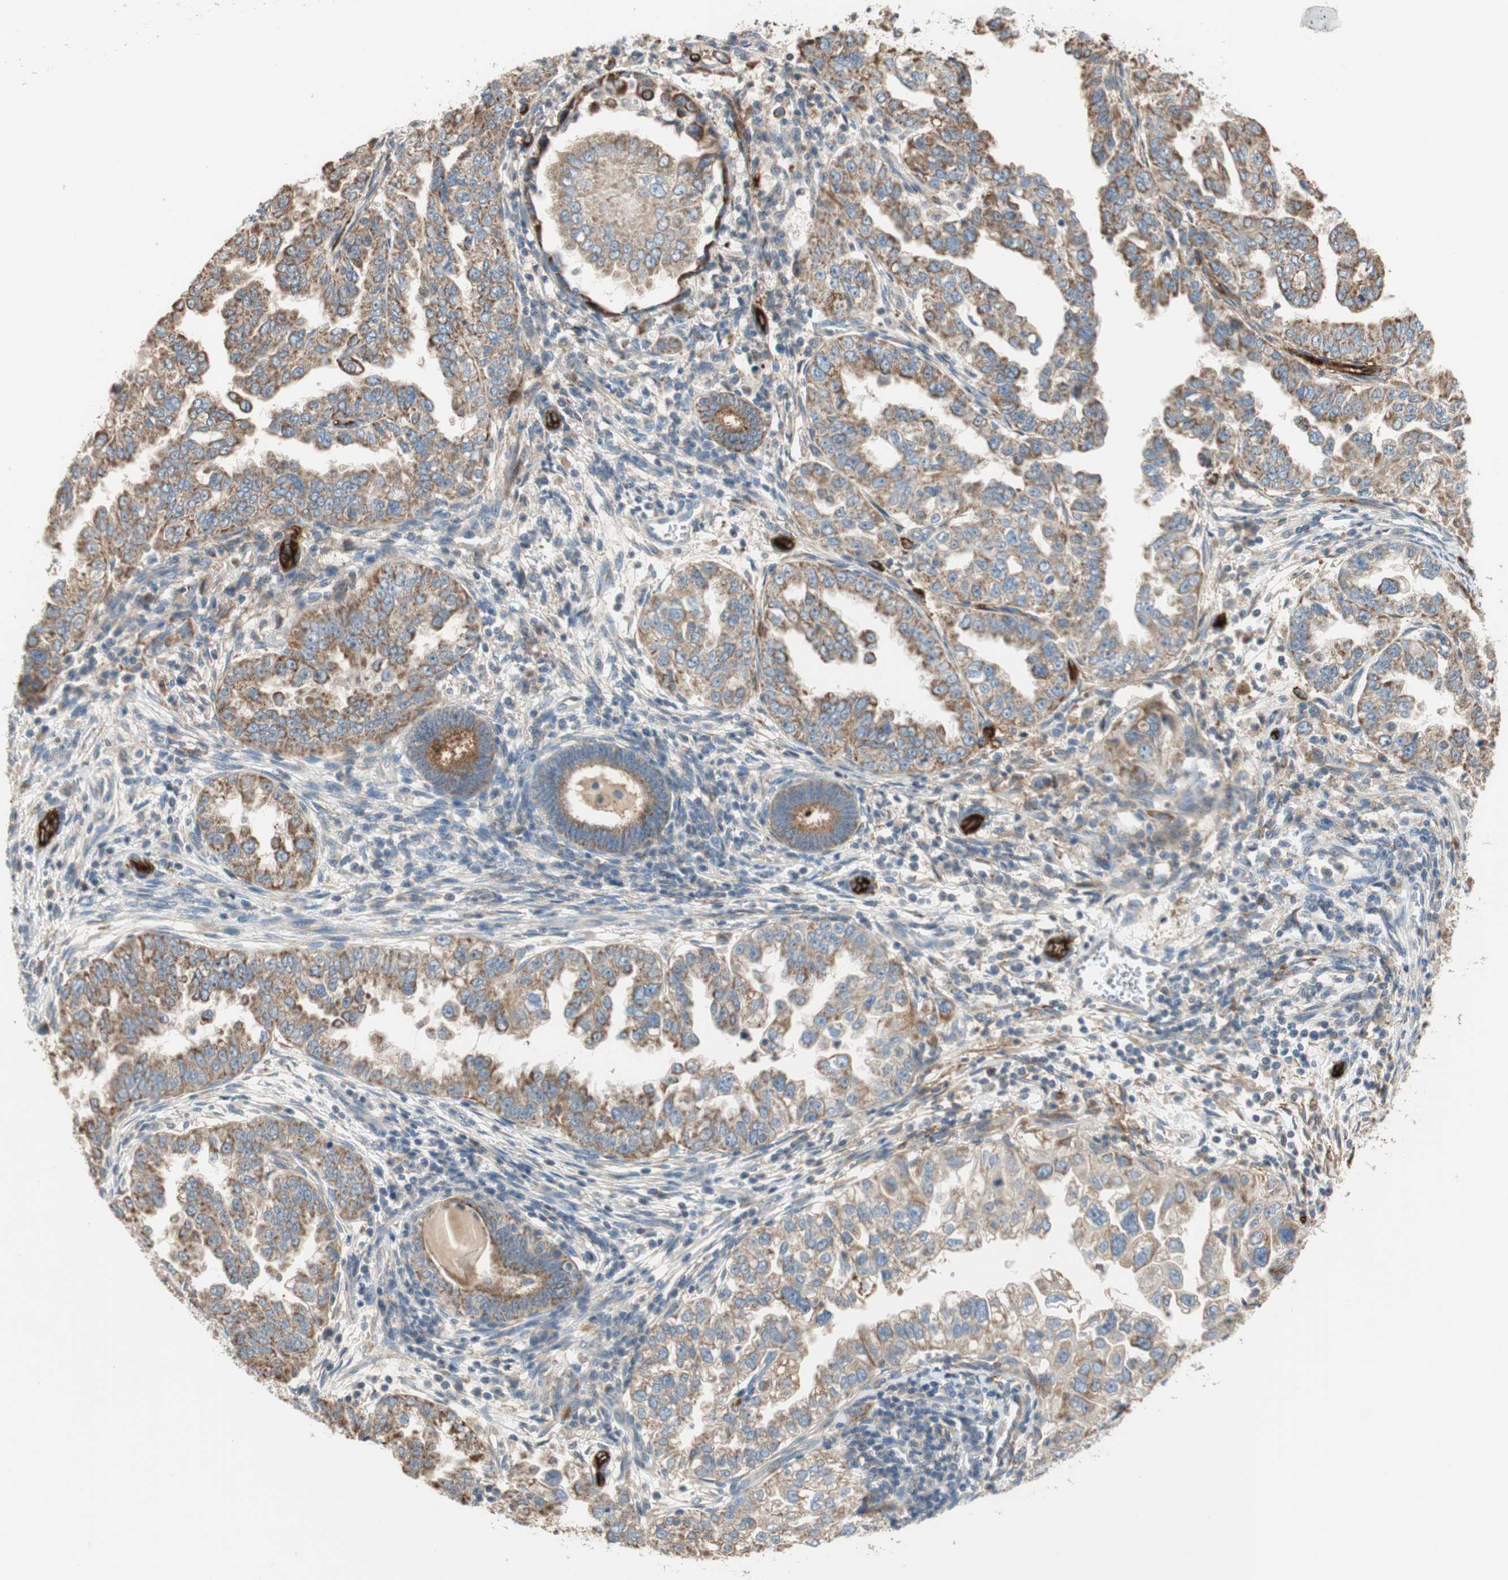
{"staining": {"intensity": "weak", "quantity": "25%-75%", "location": "cytoplasmic/membranous"}, "tissue": "endometrial cancer", "cell_type": "Tumor cells", "image_type": "cancer", "snomed": [{"axis": "morphology", "description": "Adenocarcinoma, NOS"}, {"axis": "topography", "description": "Endometrium"}], "caption": "Protein expression analysis of human endometrial adenocarcinoma reveals weak cytoplasmic/membranous staining in approximately 25%-75% of tumor cells.", "gene": "ALPL", "patient": {"sex": "female", "age": 85}}